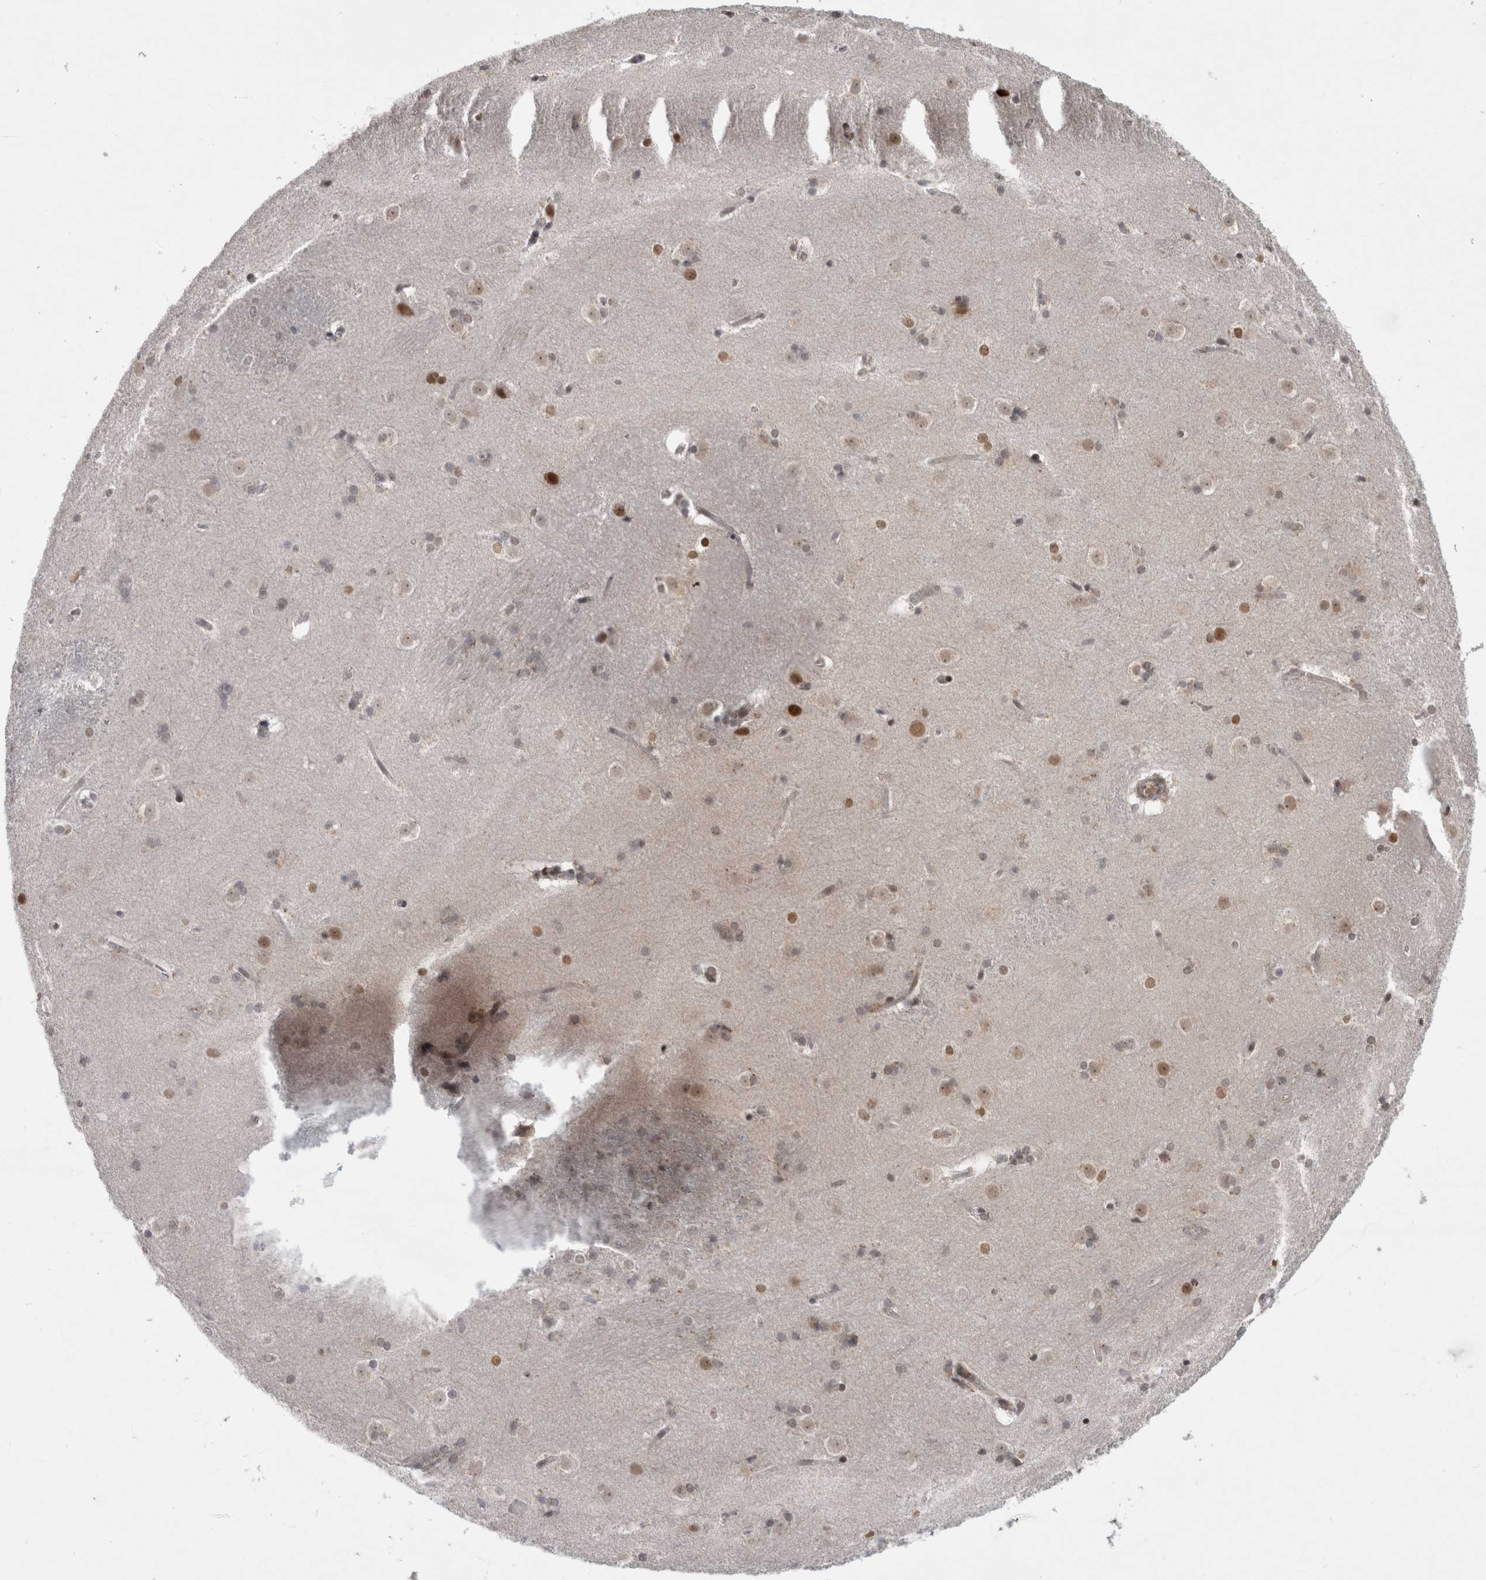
{"staining": {"intensity": "moderate", "quantity": "<25%", "location": "nuclear"}, "tissue": "caudate", "cell_type": "Glial cells", "image_type": "normal", "snomed": [{"axis": "morphology", "description": "Normal tissue, NOS"}, {"axis": "topography", "description": "Lateral ventricle wall"}], "caption": "A brown stain labels moderate nuclear staining of a protein in glial cells of normal caudate. (brown staining indicates protein expression, while blue staining denotes nuclei).", "gene": "MTBP", "patient": {"sex": "female", "age": 19}}